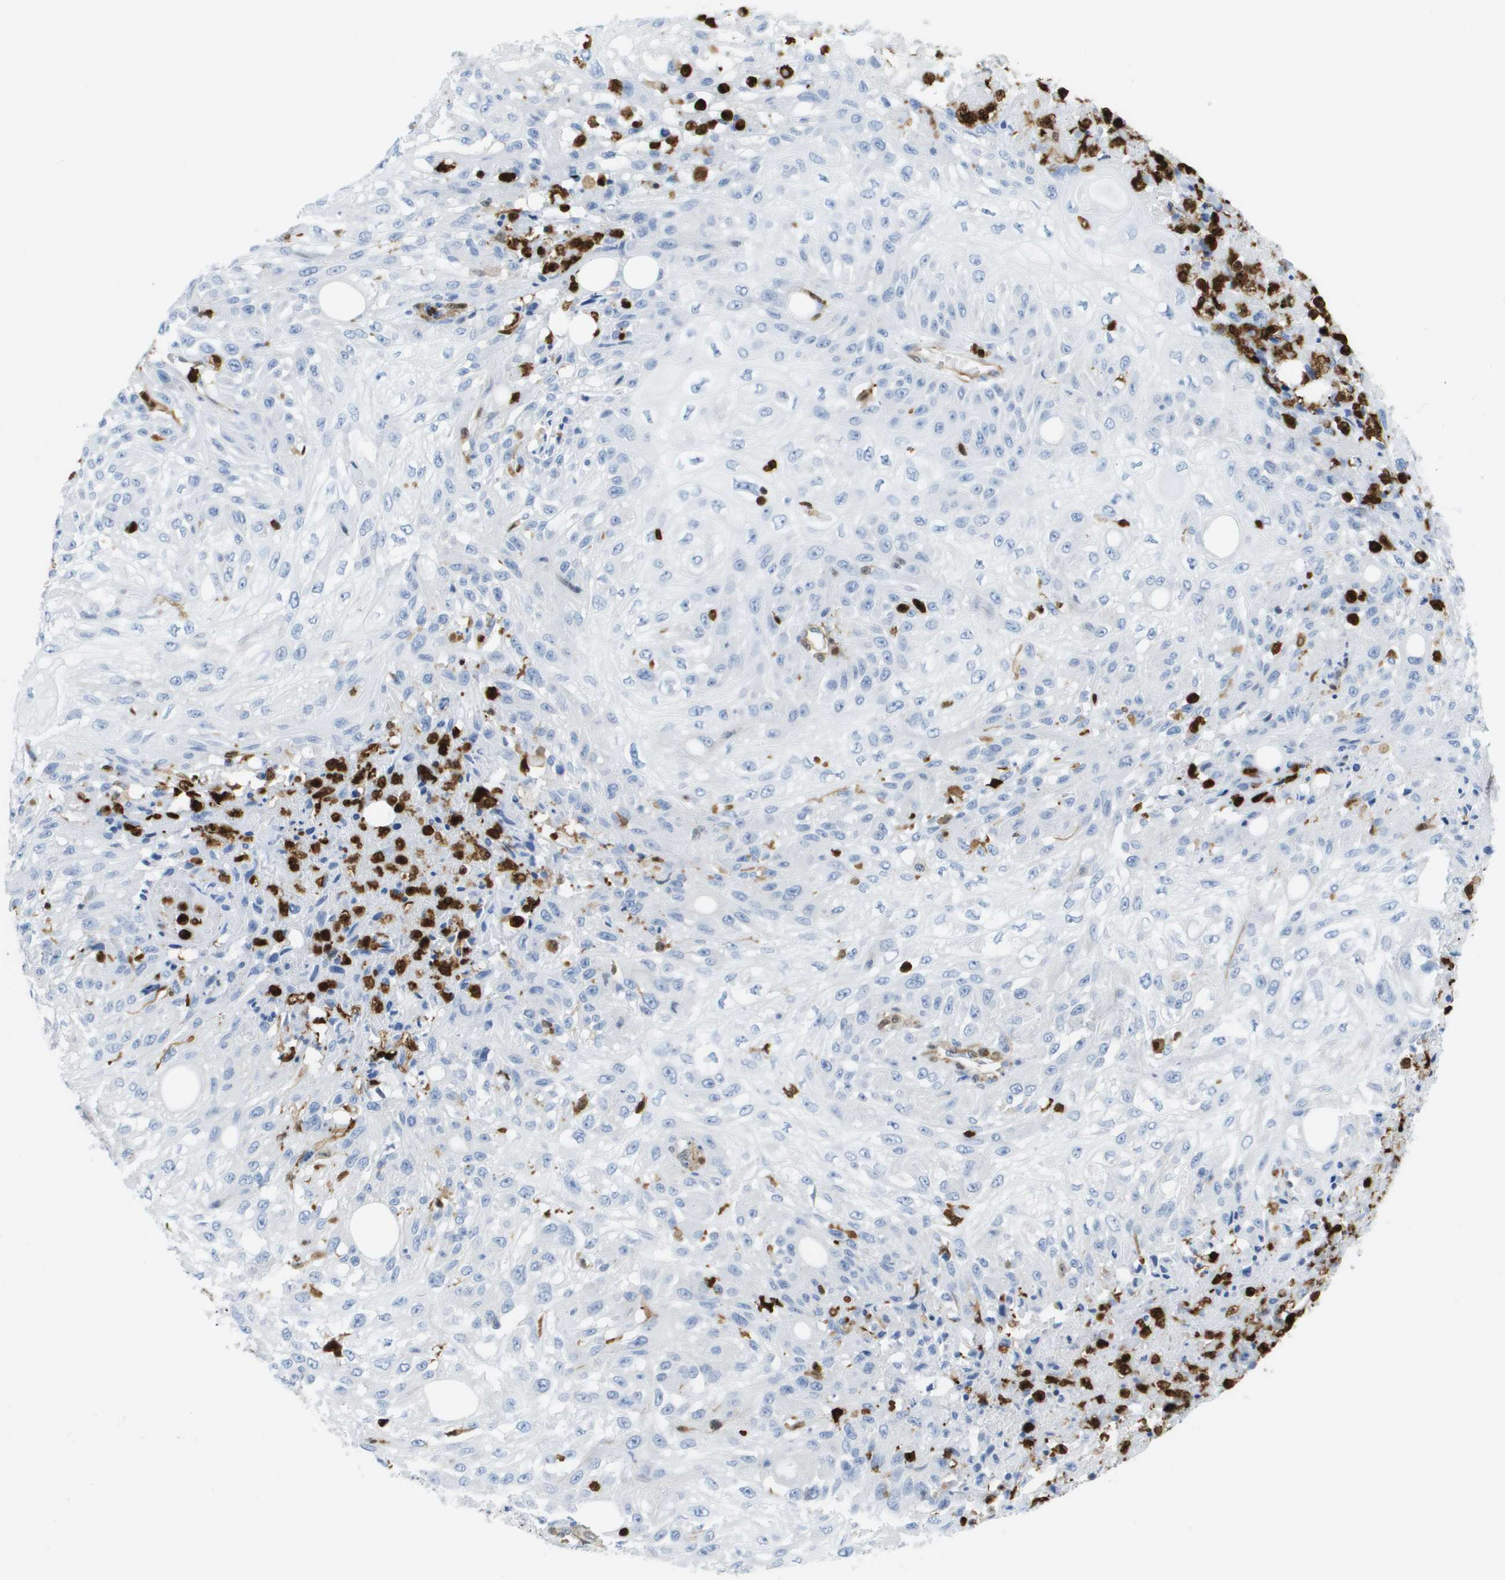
{"staining": {"intensity": "negative", "quantity": "none", "location": "none"}, "tissue": "skin cancer", "cell_type": "Tumor cells", "image_type": "cancer", "snomed": [{"axis": "morphology", "description": "Squamous cell carcinoma, NOS"}, {"axis": "morphology", "description": "Squamous cell carcinoma, metastatic, NOS"}, {"axis": "topography", "description": "Skin"}, {"axis": "topography", "description": "Lymph node"}], "caption": "This is a micrograph of immunohistochemistry staining of skin cancer (metastatic squamous cell carcinoma), which shows no positivity in tumor cells.", "gene": "DOCK5", "patient": {"sex": "male", "age": 75}}